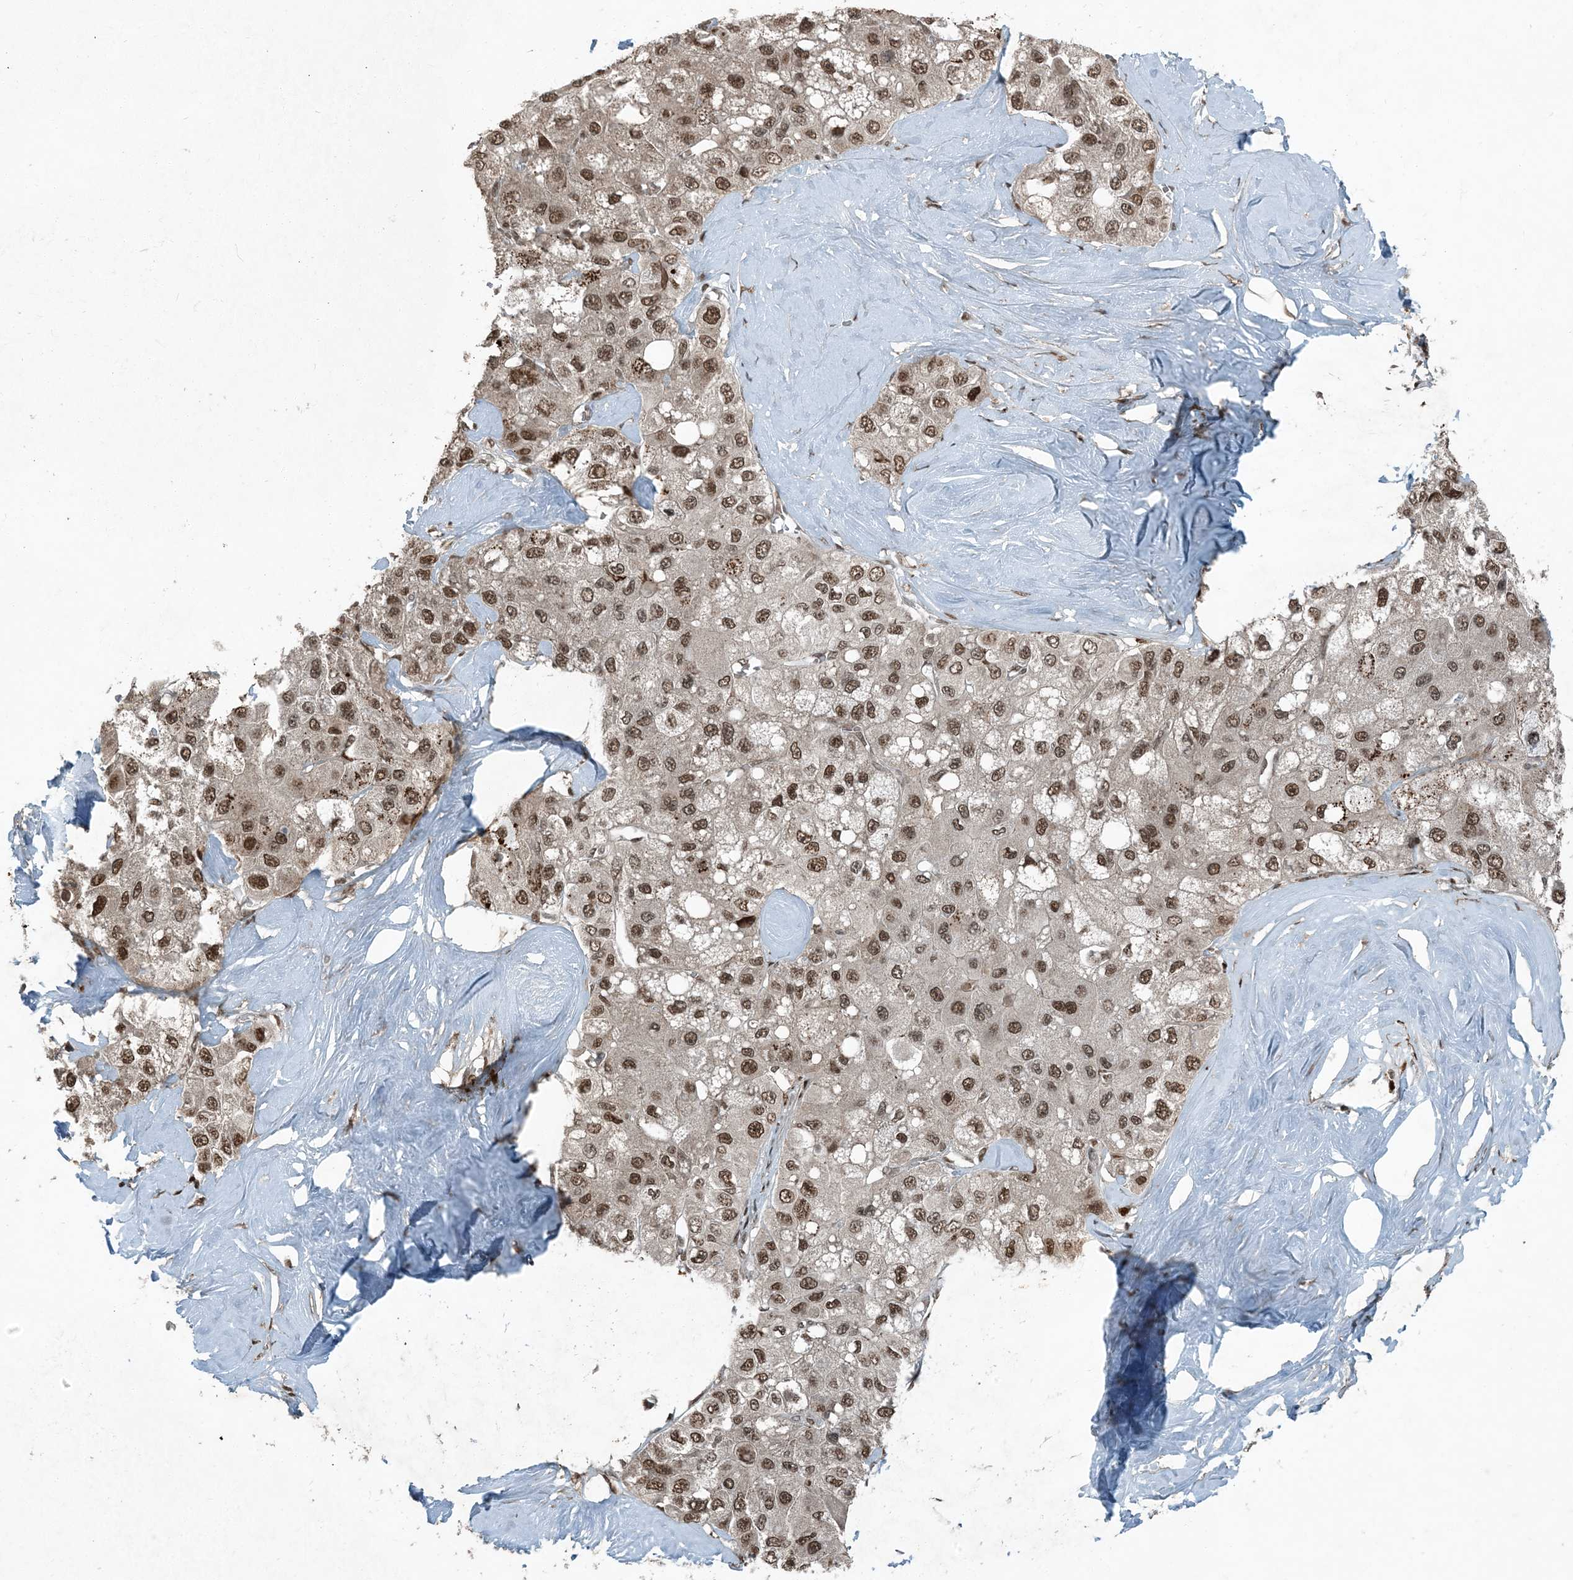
{"staining": {"intensity": "moderate", "quantity": ">75%", "location": "nuclear"}, "tissue": "liver cancer", "cell_type": "Tumor cells", "image_type": "cancer", "snomed": [{"axis": "morphology", "description": "Carcinoma, Hepatocellular, NOS"}, {"axis": "topography", "description": "Liver"}], "caption": "The photomicrograph exhibits staining of liver cancer, revealing moderate nuclear protein positivity (brown color) within tumor cells.", "gene": "TRAPPC12", "patient": {"sex": "male", "age": 80}}